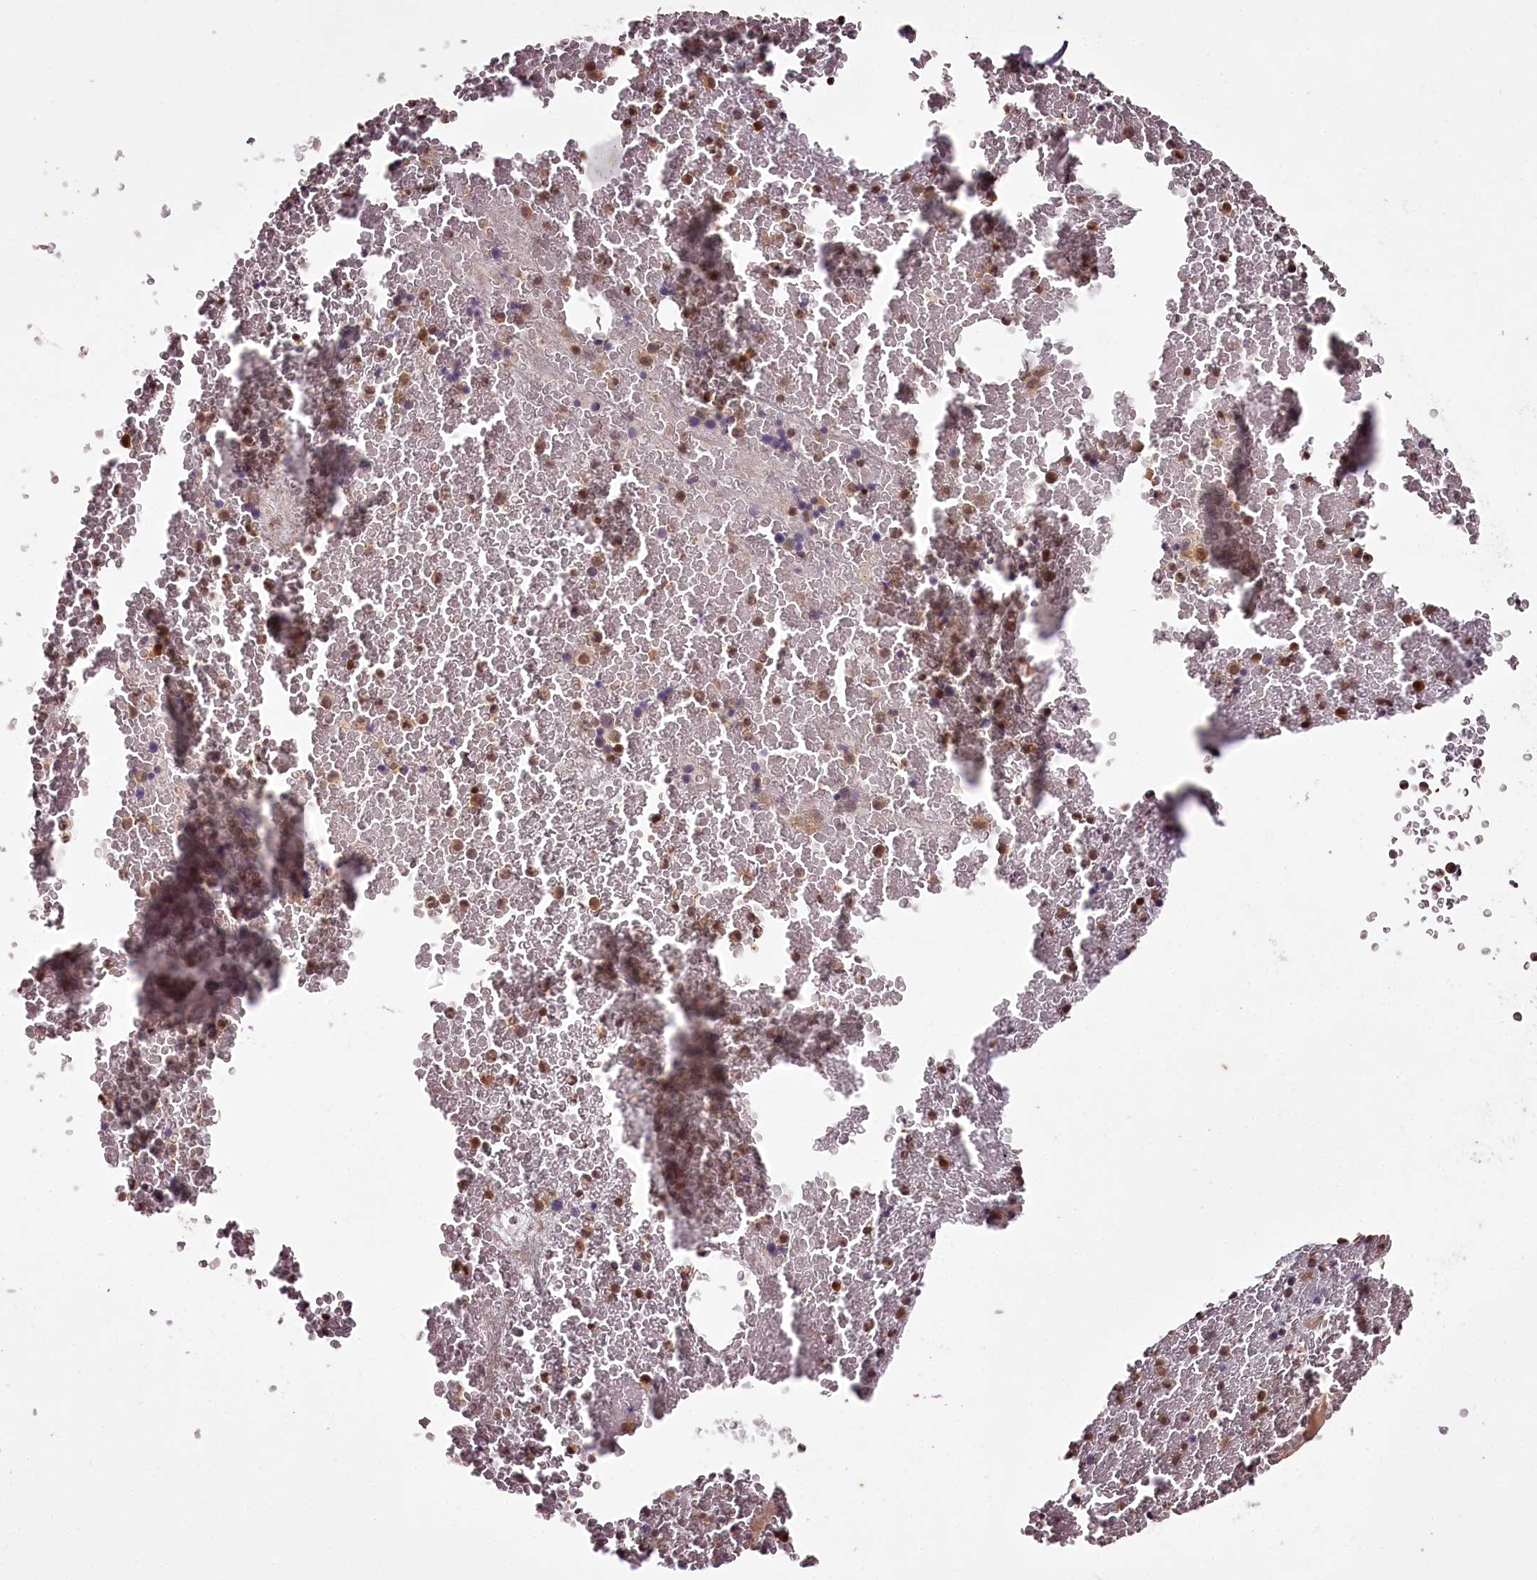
{"staining": {"intensity": "strong", "quantity": ">75%", "location": "cytoplasmic/membranous,nuclear"}, "tissue": "bone marrow", "cell_type": "Hematopoietic cells", "image_type": "normal", "snomed": [{"axis": "morphology", "description": "Normal tissue, NOS"}, {"axis": "topography", "description": "Bone marrow"}], "caption": "Immunohistochemistry (IHC) of benign bone marrow shows high levels of strong cytoplasmic/membranous,nuclear expression in about >75% of hematopoietic cells.", "gene": "NPRL2", "patient": {"sex": "male", "age": 36}}